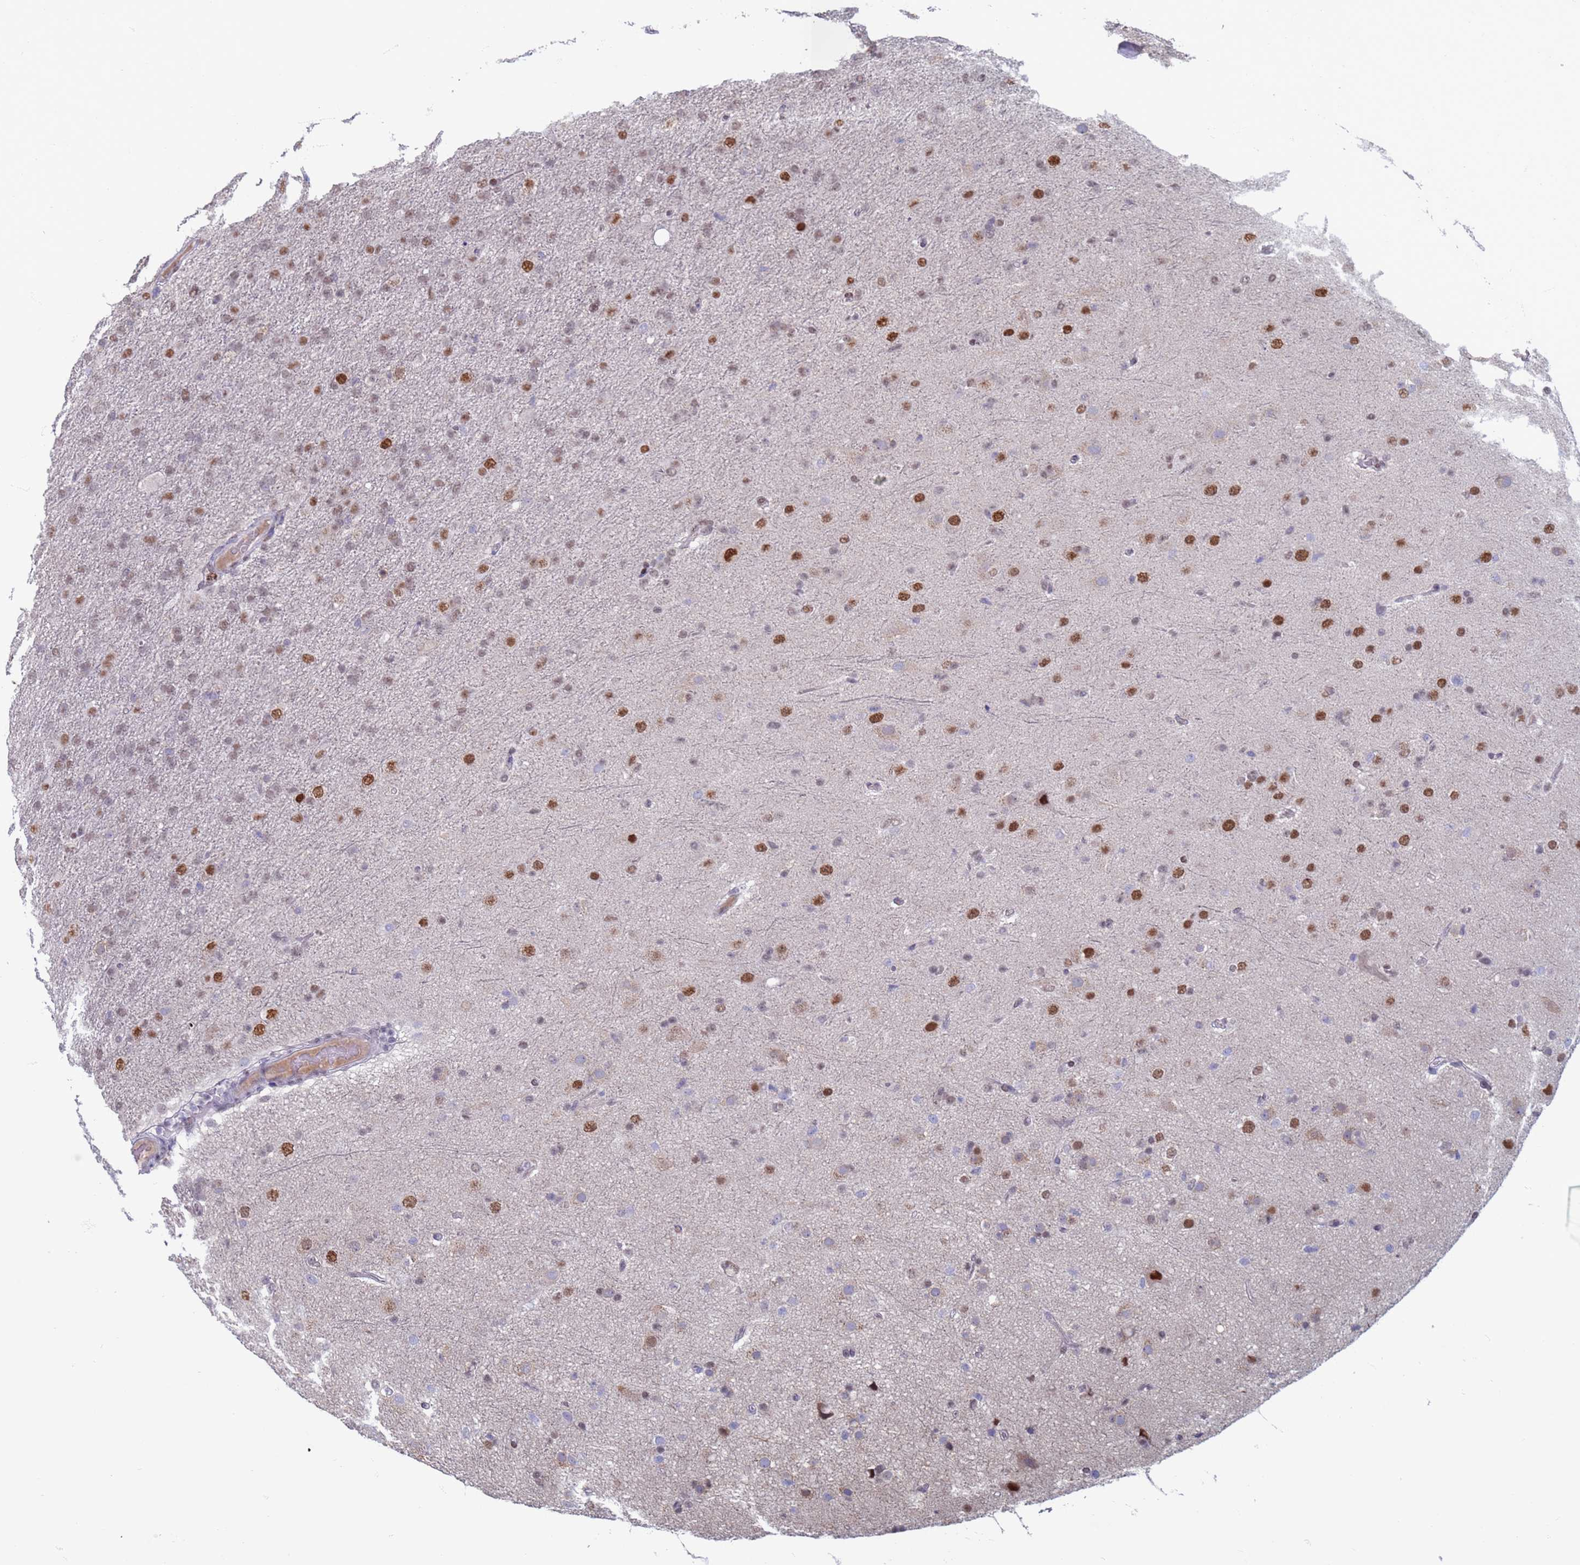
{"staining": {"intensity": "moderate", "quantity": "25%-75%", "location": "nuclear"}, "tissue": "glioma", "cell_type": "Tumor cells", "image_type": "cancer", "snomed": [{"axis": "morphology", "description": "Glioma, malignant, Low grade"}, {"axis": "topography", "description": "Brain"}], "caption": "Immunohistochemical staining of glioma demonstrates medium levels of moderate nuclear protein staining in approximately 25%-75% of tumor cells.", "gene": "SAE1", "patient": {"sex": "male", "age": 65}}